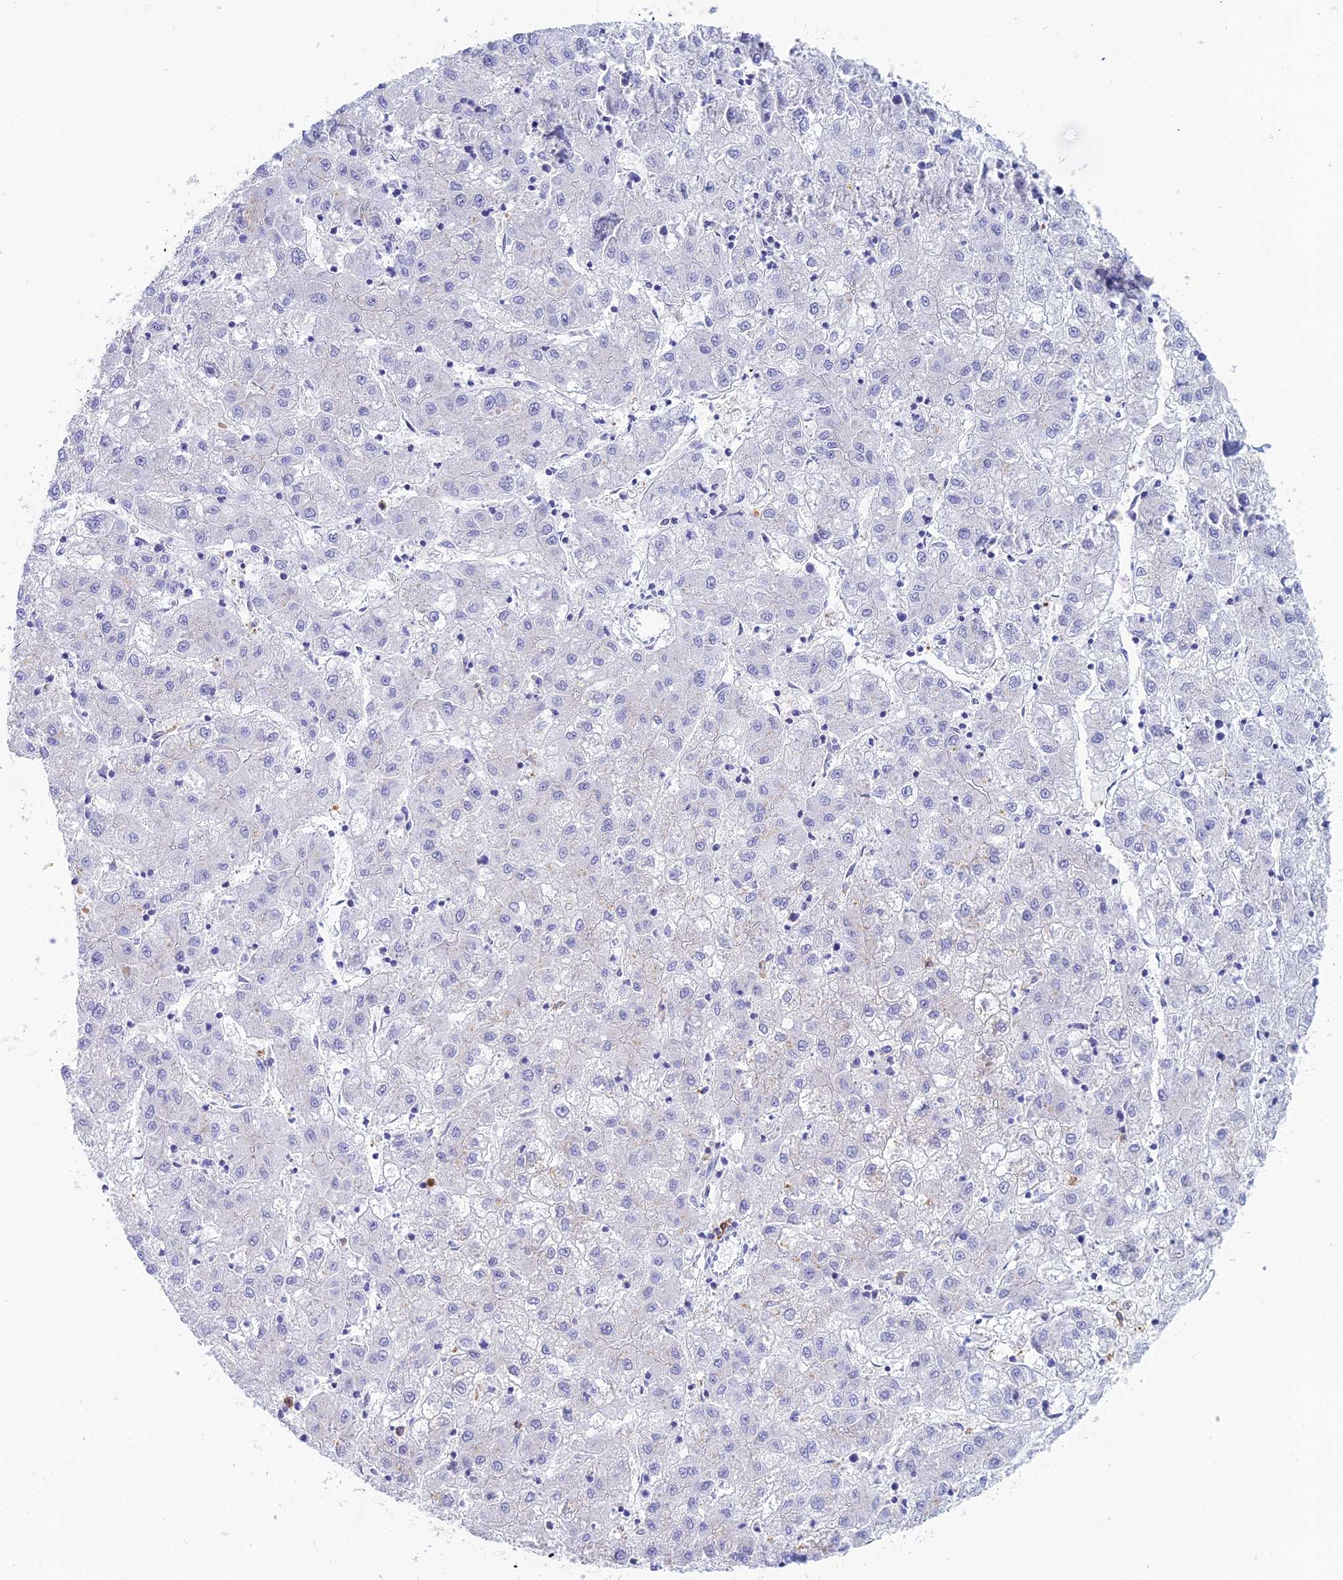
{"staining": {"intensity": "negative", "quantity": "none", "location": "none"}, "tissue": "liver cancer", "cell_type": "Tumor cells", "image_type": "cancer", "snomed": [{"axis": "morphology", "description": "Carcinoma, Hepatocellular, NOS"}, {"axis": "topography", "description": "Liver"}], "caption": "Protein analysis of hepatocellular carcinoma (liver) exhibits no significant expression in tumor cells. (DAB IHC visualized using brightfield microscopy, high magnification).", "gene": "STRN4", "patient": {"sex": "male", "age": 72}}